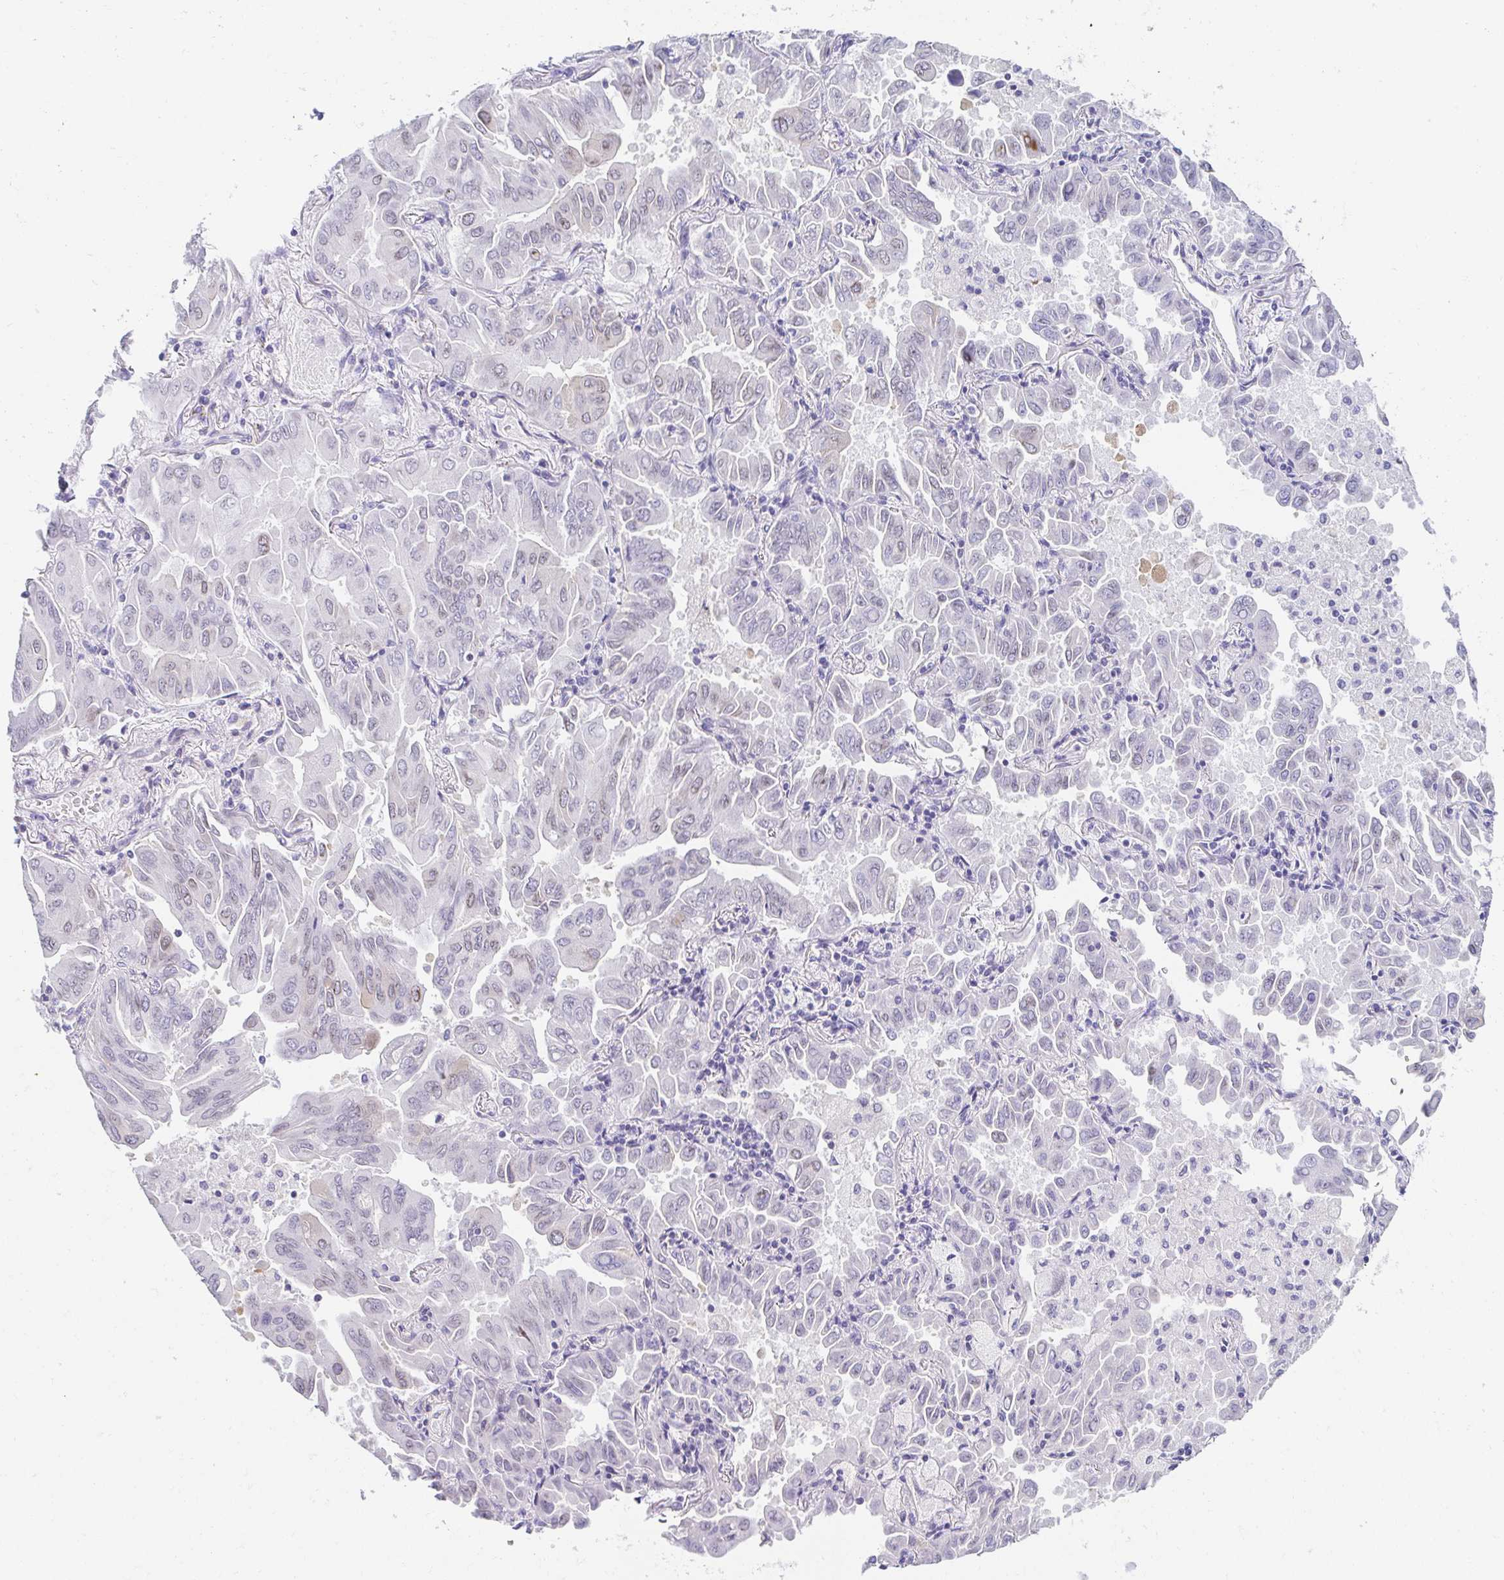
{"staining": {"intensity": "negative", "quantity": "none", "location": "none"}, "tissue": "lung cancer", "cell_type": "Tumor cells", "image_type": "cancer", "snomed": [{"axis": "morphology", "description": "Adenocarcinoma, NOS"}, {"axis": "topography", "description": "Lung"}], "caption": "Immunohistochemistry histopathology image of neoplastic tissue: lung cancer (adenocarcinoma) stained with DAB exhibits no significant protein expression in tumor cells. The staining is performed using DAB brown chromogen with nuclei counter-stained in using hematoxylin.", "gene": "AKAP14", "patient": {"sex": "male", "age": 64}}